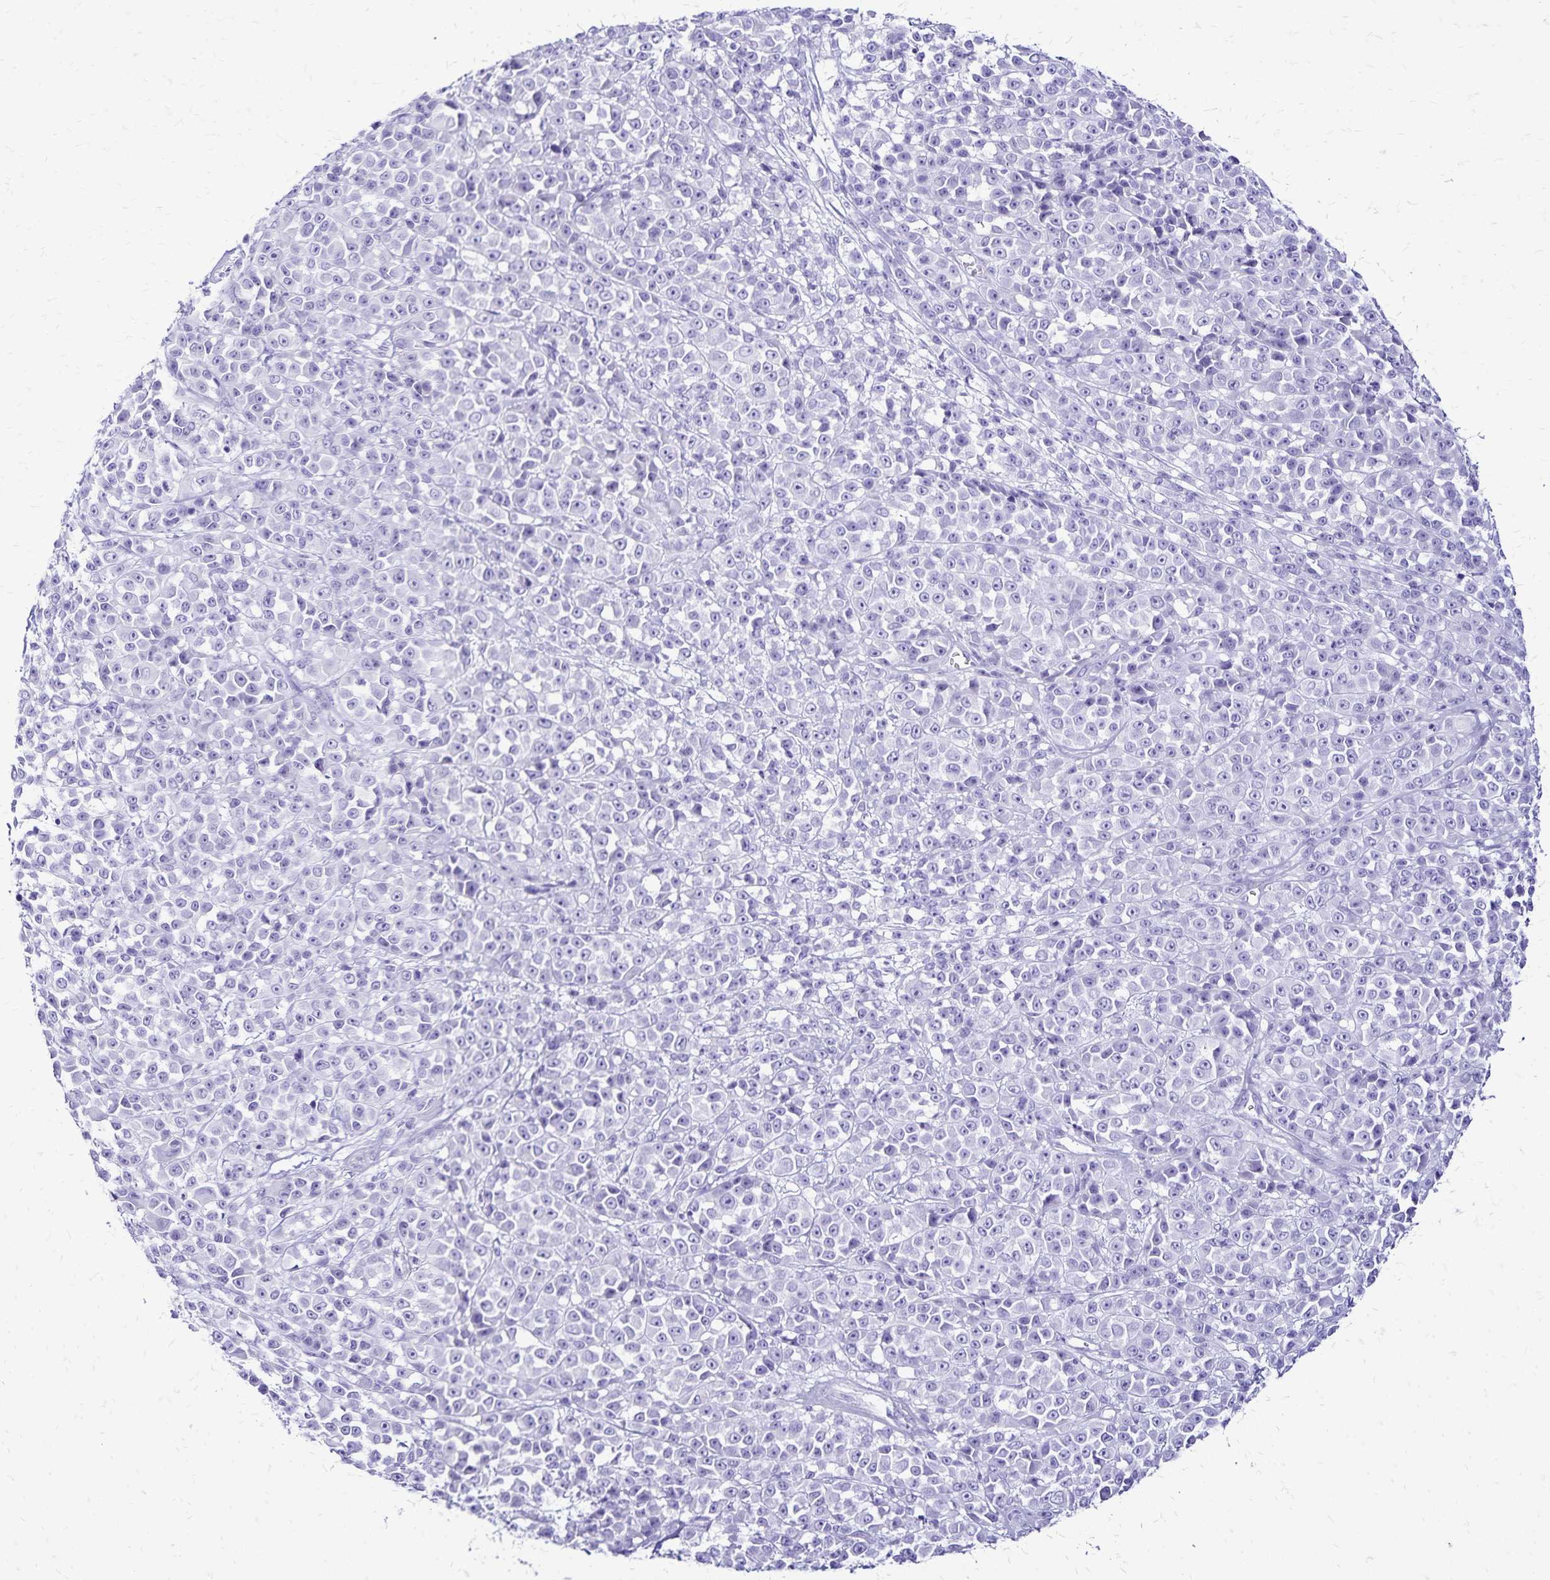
{"staining": {"intensity": "negative", "quantity": "none", "location": "none"}, "tissue": "melanoma", "cell_type": "Tumor cells", "image_type": "cancer", "snomed": [{"axis": "morphology", "description": "Malignant melanoma, NOS"}, {"axis": "topography", "description": "Skin"}, {"axis": "topography", "description": "Skin of back"}], "caption": "High magnification brightfield microscopy of malignant melanoma stained with DAB (3,3'-diaminobenzidine) (brown) and counterstained with hematoxylin (blue): tumor cells show no significant positivity. (DAB immunohistochemistry (IHC), high magnification).", "gene": "LIN28B", "patient": {"sex": "male", "age": 91}}